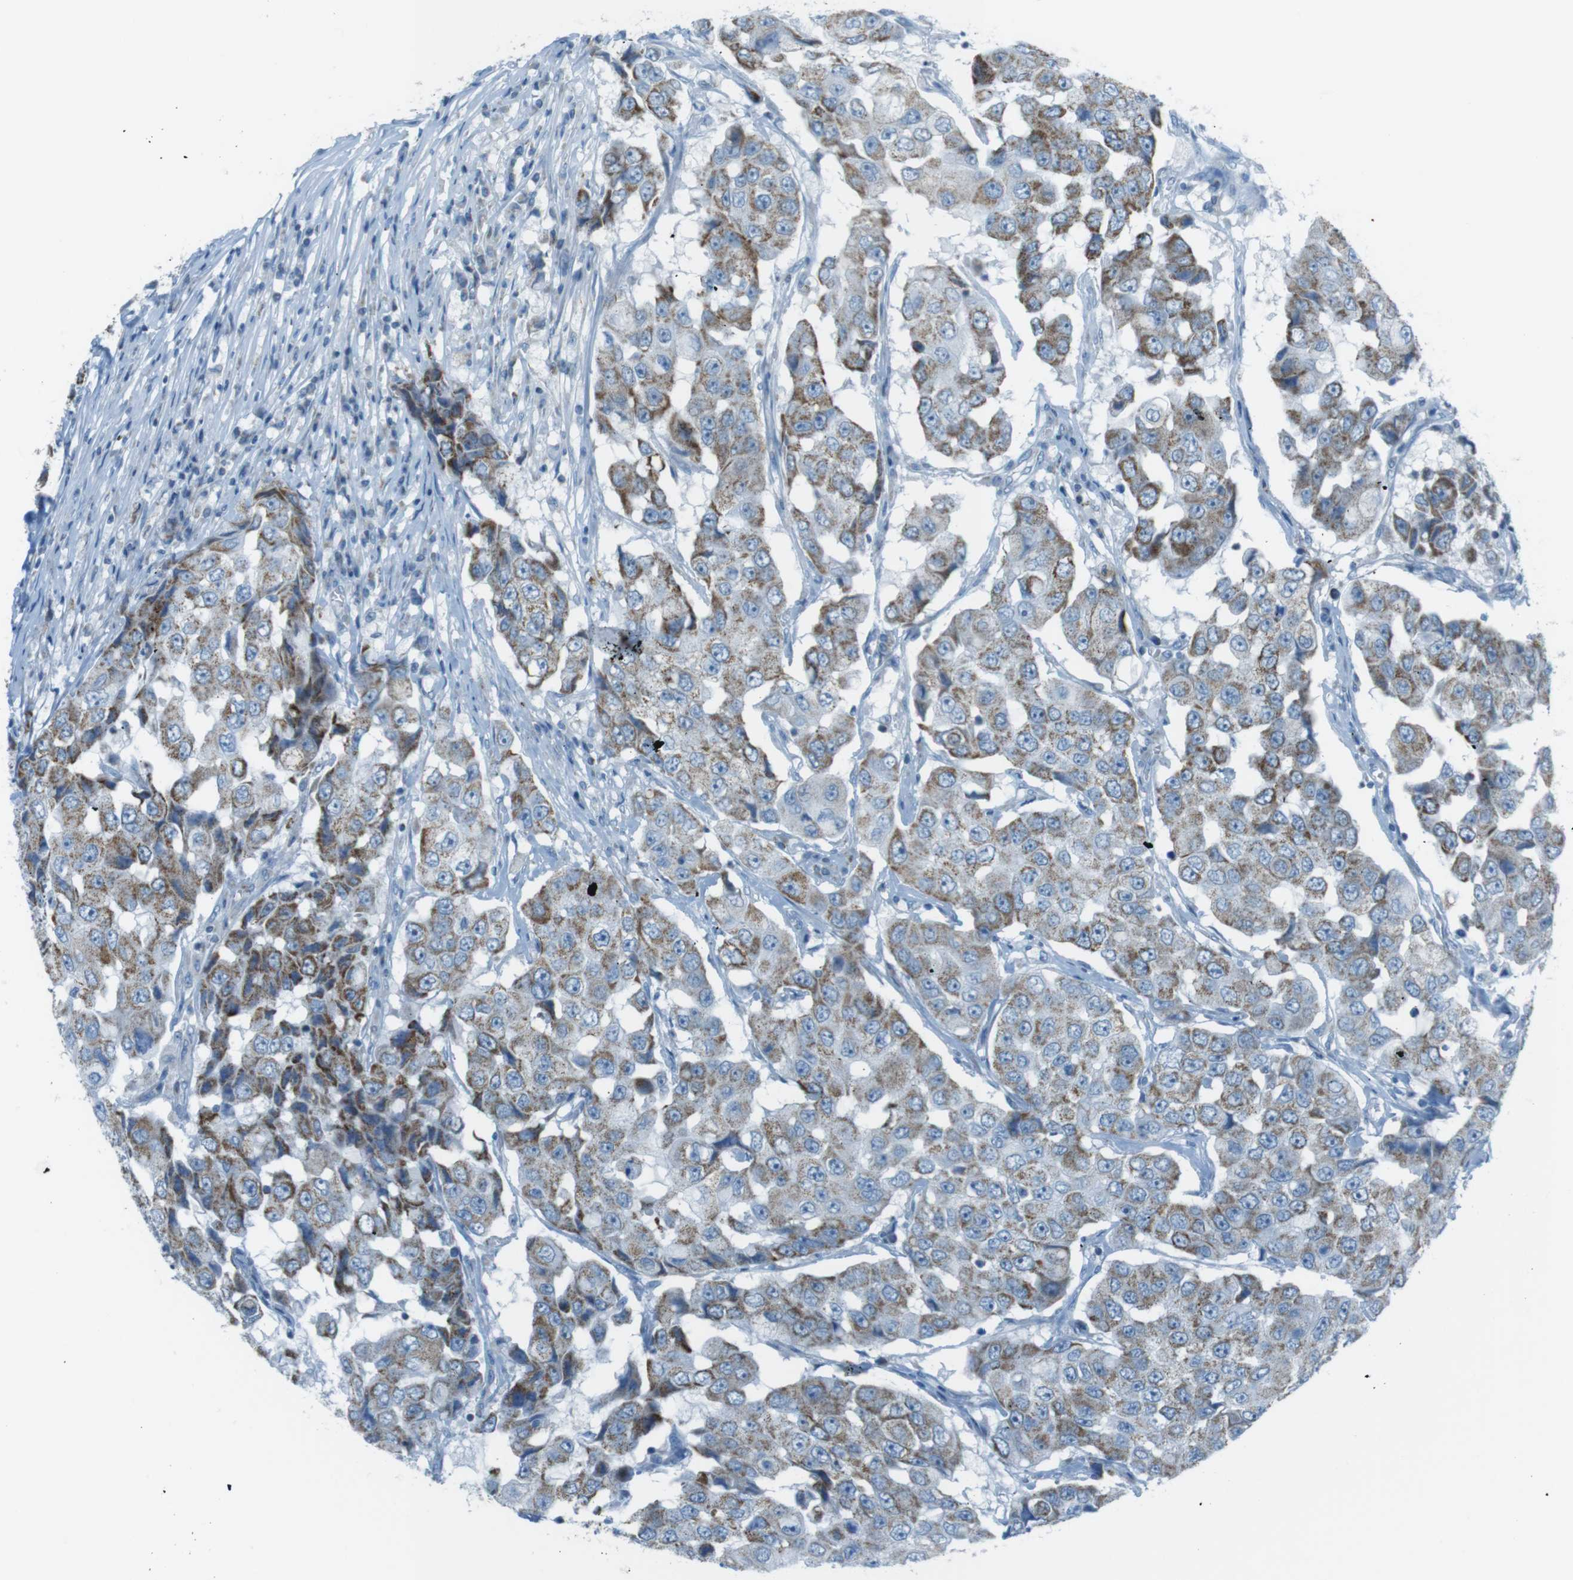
{"staining": {"intensity": "moderate", "quantity": ">75%", "location": "cytoplasmic/membranous"}, "tissue": "breast cancer", "cell_type": "Tumor cells", "image_type": "cancer", "snomed": [{"axis": "morphology", "description": "Duct carcinoma"}, {"axis": "topography", "description": "Breast"}], "caption": "Immunohistochemistry (IHC) of human breast cancer (infiltrating ductal carcinoma) shows medium levels of moderate cytoplasmic/membranous expression in about >75% of tumor cells.", "gene": "DNAJA3", "patient": {"sex": "female", "age": 27}}